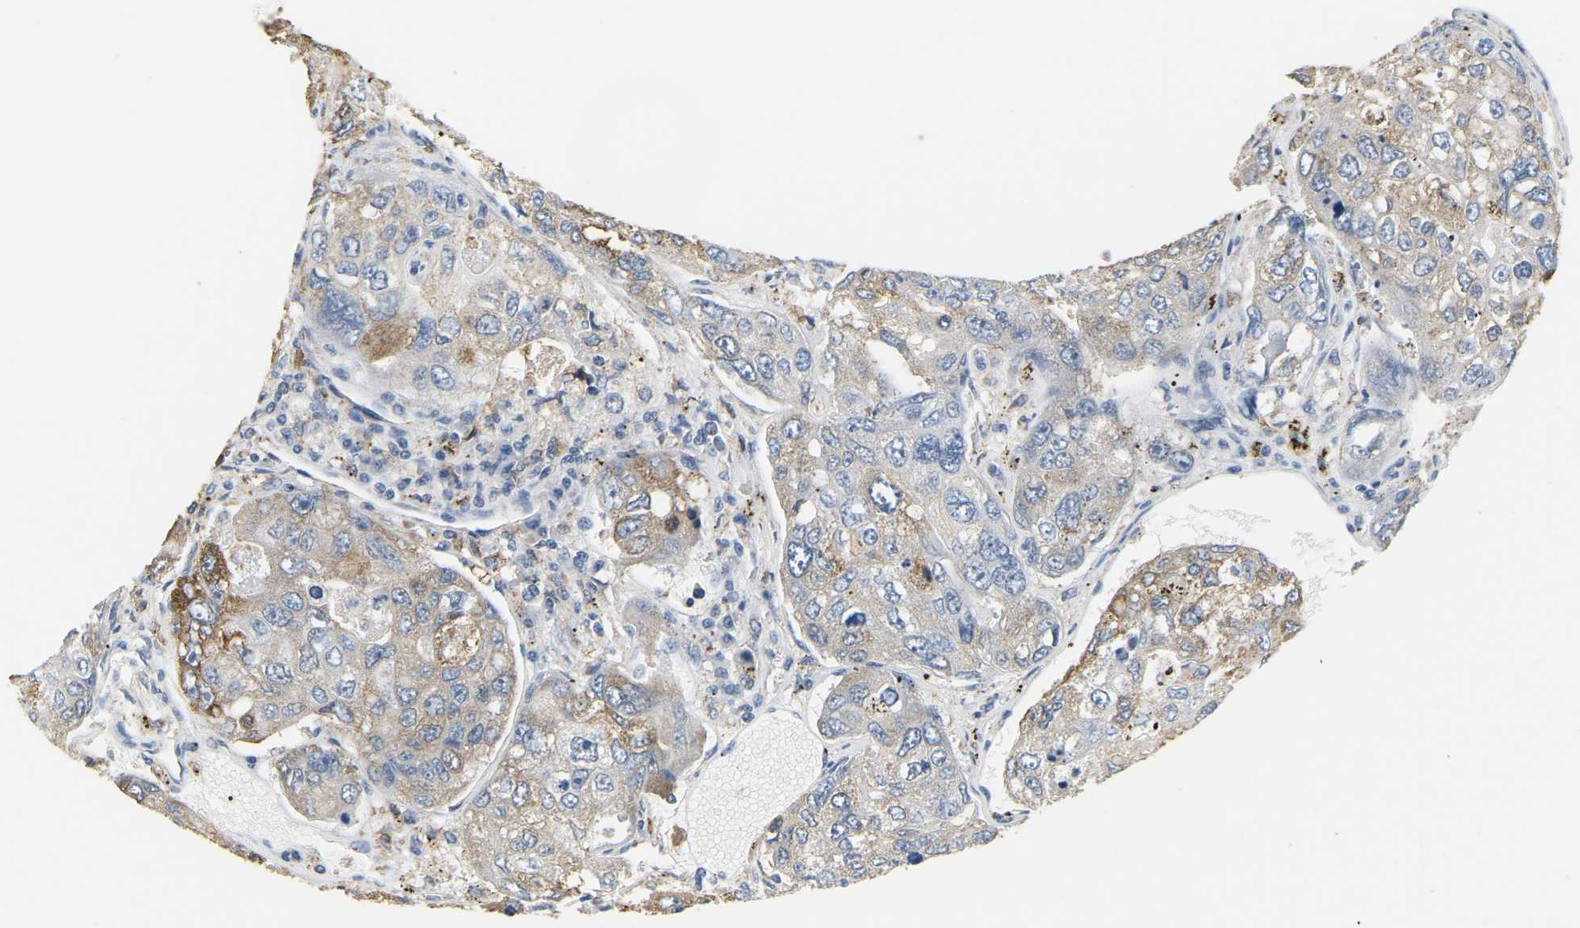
{"staining": {"intensity": "weak", "quantity": "25%-75%", "location": "cytoplasmic/membranous"}, "tissue": "urothelial cancer", "cell_type": "Tumor cells", "image_type": "cancer", "snomed": [{"axis": "morphology", "description": "Urothelial carcinoma, High grade"}, {"axis": "topography", "description": "Lymph node"}, {"axis": "topography", "description": "Urinary bladder"}], "caption": "Human high-grade urothelial carcinoma stained with a brown dye demonstrates weak cytoplasmic/membranous positive positivity in about 25%-75% of tumor cells.", "gene": "ADM", "patient": {"sex": "male", "age": 51}}